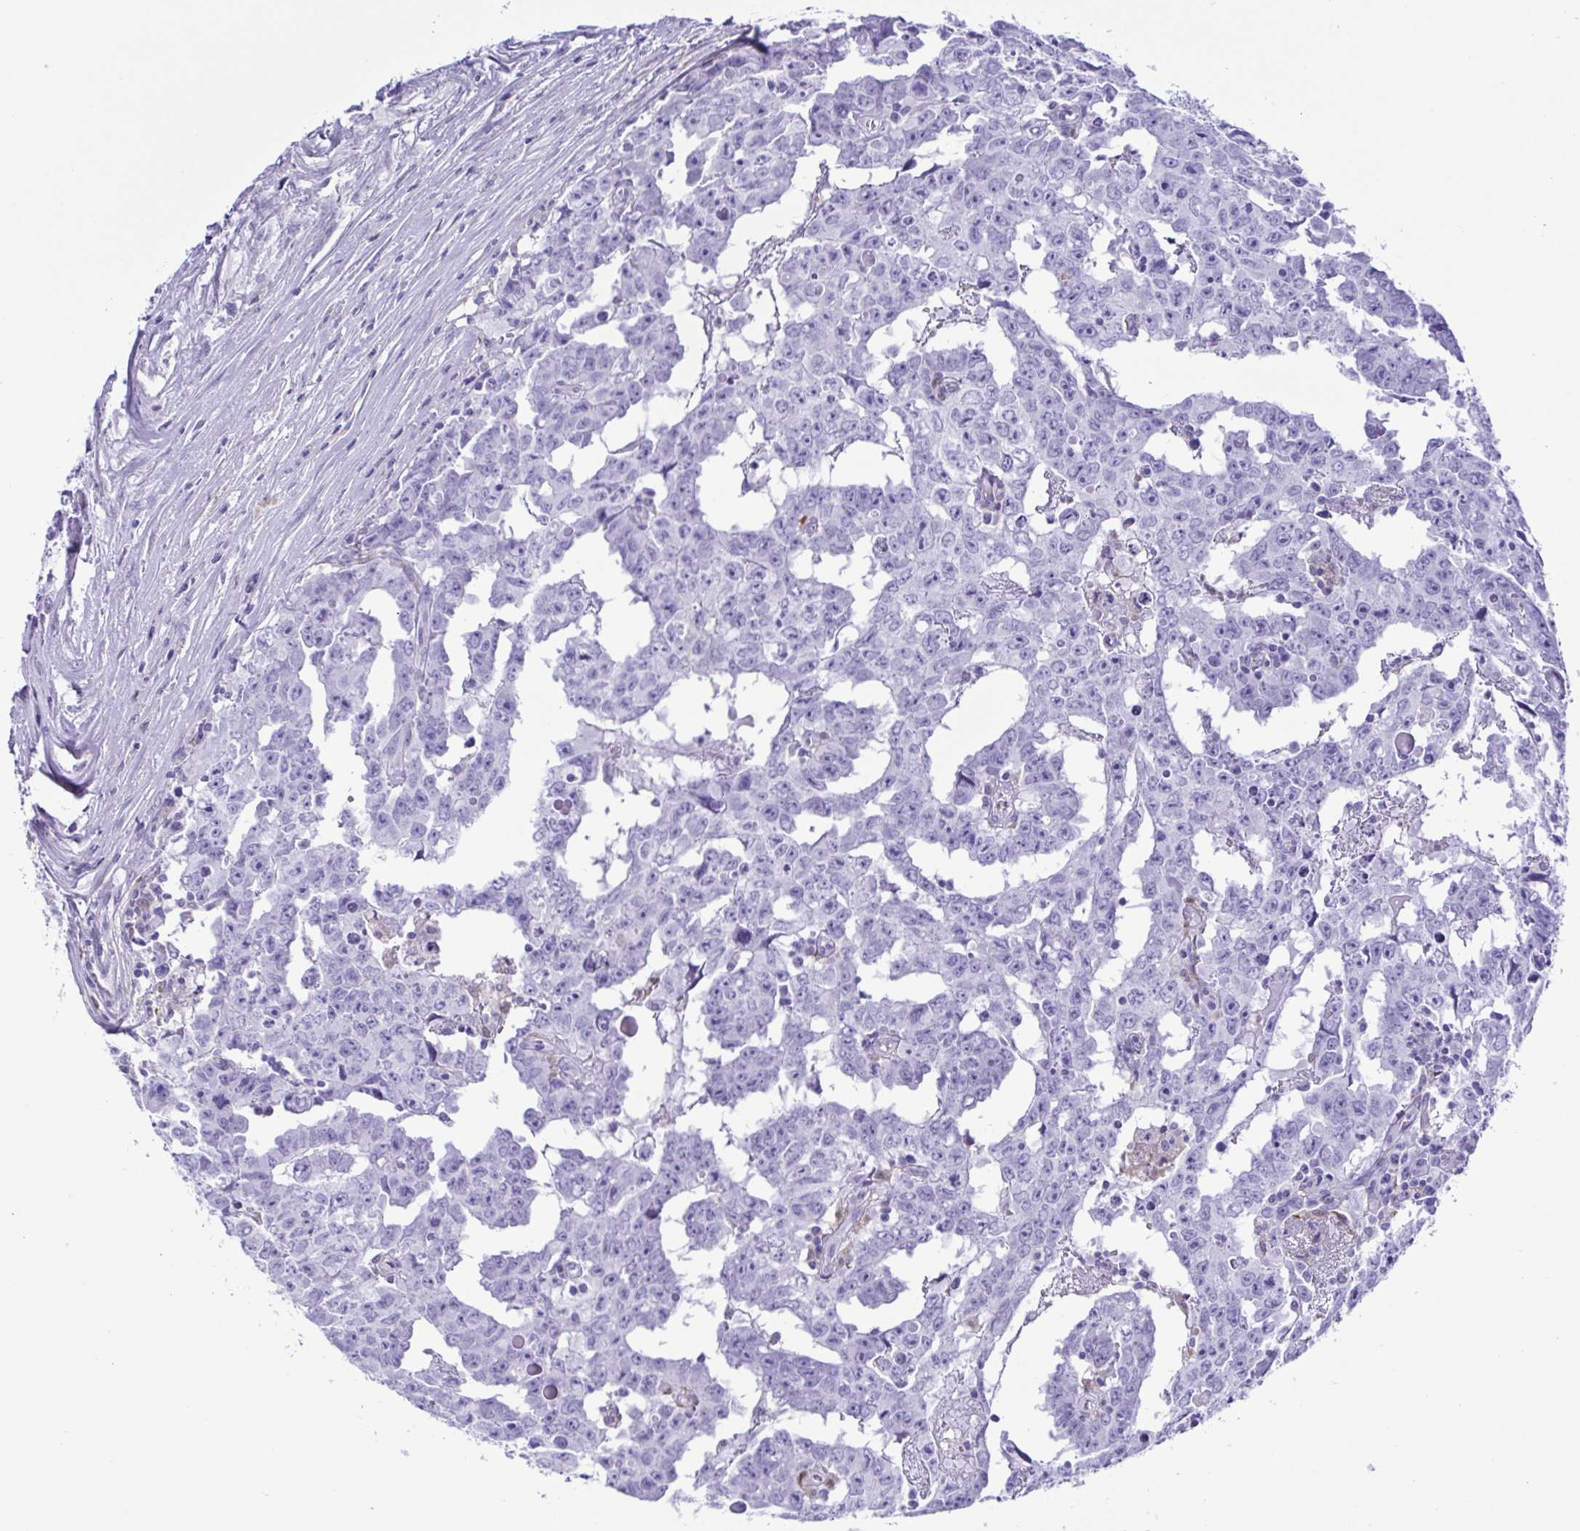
{"staining": {"intensity": "negative", "quantity": "none", "location": "none"}, "tissue": "testis cancer", "cell_type": "Tumor cells", "image_type": "cancer", "snomed": [{"axis": "morphology", "description": "Carcinoma, Embryonal, NOS"}, {"axis": "topography", "description": "Testis"}], "caption": "This is an immunohistochemistry image of human testis cancer. There is no expression in tumor cells.", "gene": "GPR17", "patient": {"sex": "male", "age": 22}}